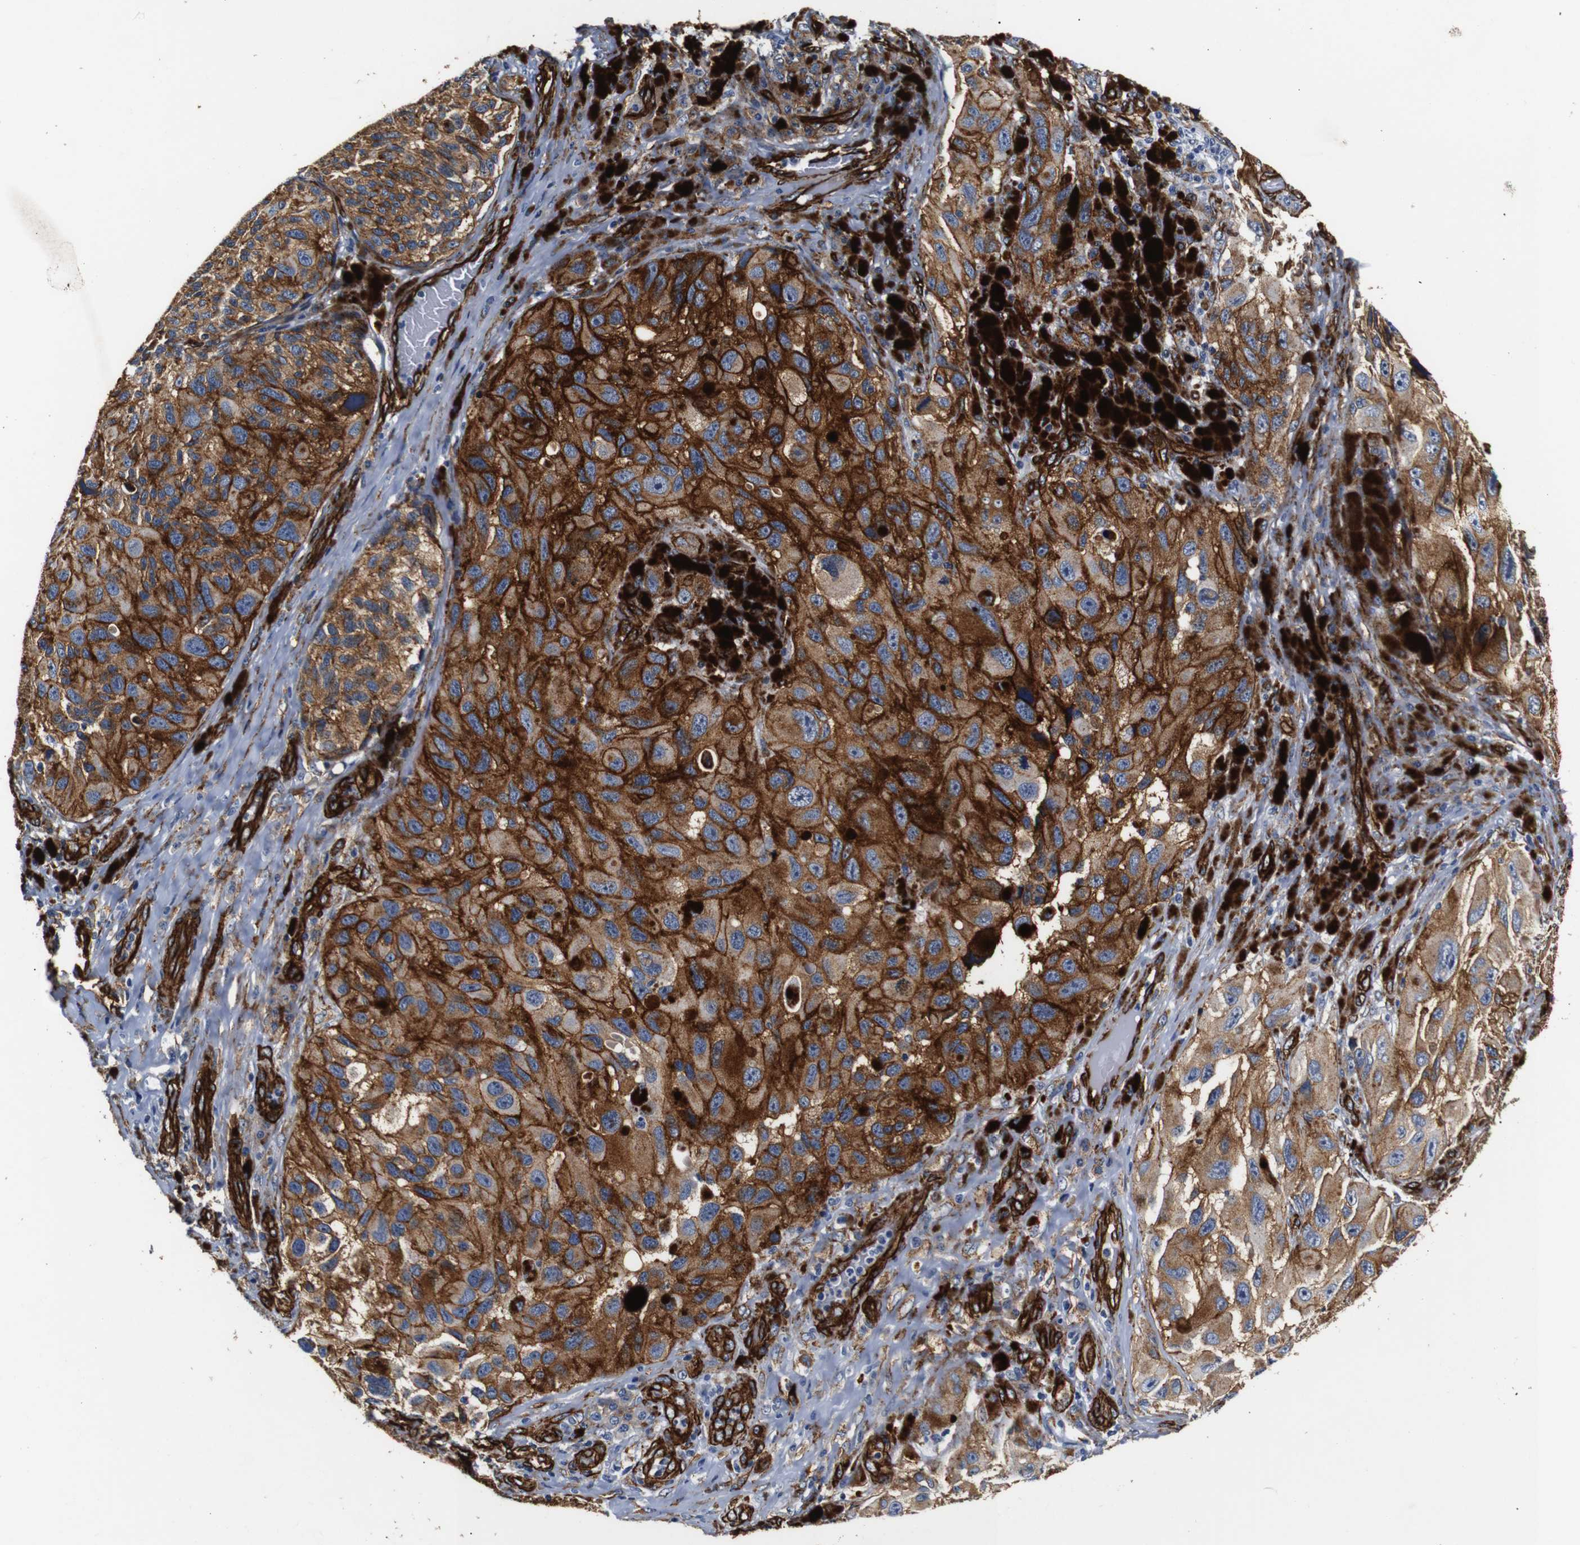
{"staining": {"intensity": "strong", "quantity": ">75%", "location": "cytoplasmic/membranous"}, "tissue": "melanoma", "cell_type": "Tumor cells", "image_type": "cancer", "snomed": [{"axis": "morphology", "description": "Malignant melanoma, NOS"}, {"axis": "topography", "description": "Skin"}], "caption": "Strong cytoplasmic/membranous expression is appreciated in approximately >75% of tumor cells in melanoma.", "gene": "CAV2", "patient": {"sex": "female", "age": 73}}